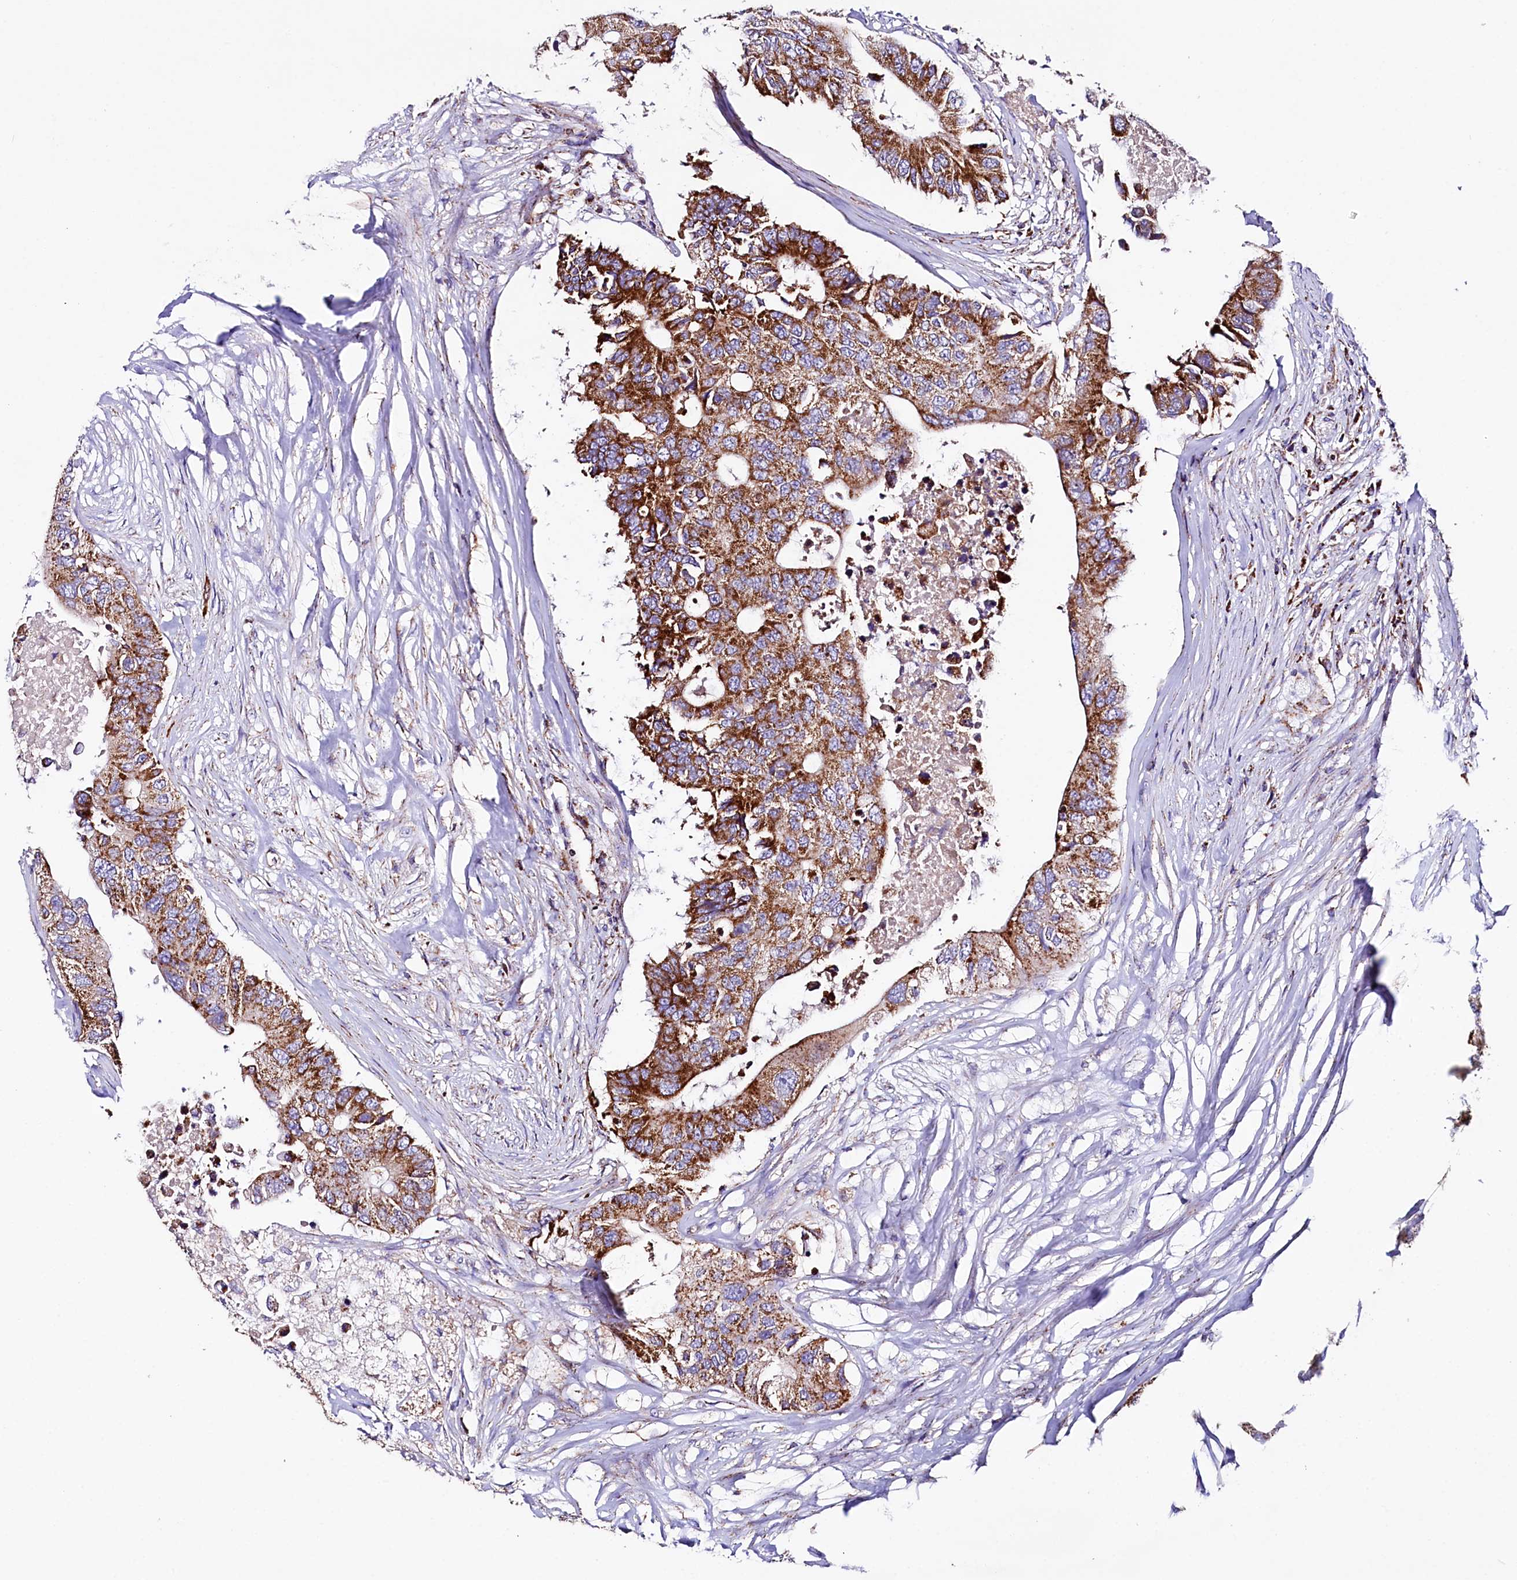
{"staining": {"intensity": "strong", "quantity": ">75%", "location": "cytoplasmic/membranous"}, "tissue": "colorectal cancer", "cell_type": "Tumor cells", "image_type": "cancer", "snomed": [{"axis": "morphology", "description": "Adenocarcinoma, NOS"}, {"axis": "topography", "description": "Colon"}], "caption": "Colorectal cancer (adenocarcinoma) stained for a protein (brown) demonstrates strong cytoplasmic/membranous positive staining in approximately >75% of tumor cells.", "gene": "APLP2", "patient": {"sex": "male", "age": 71}}